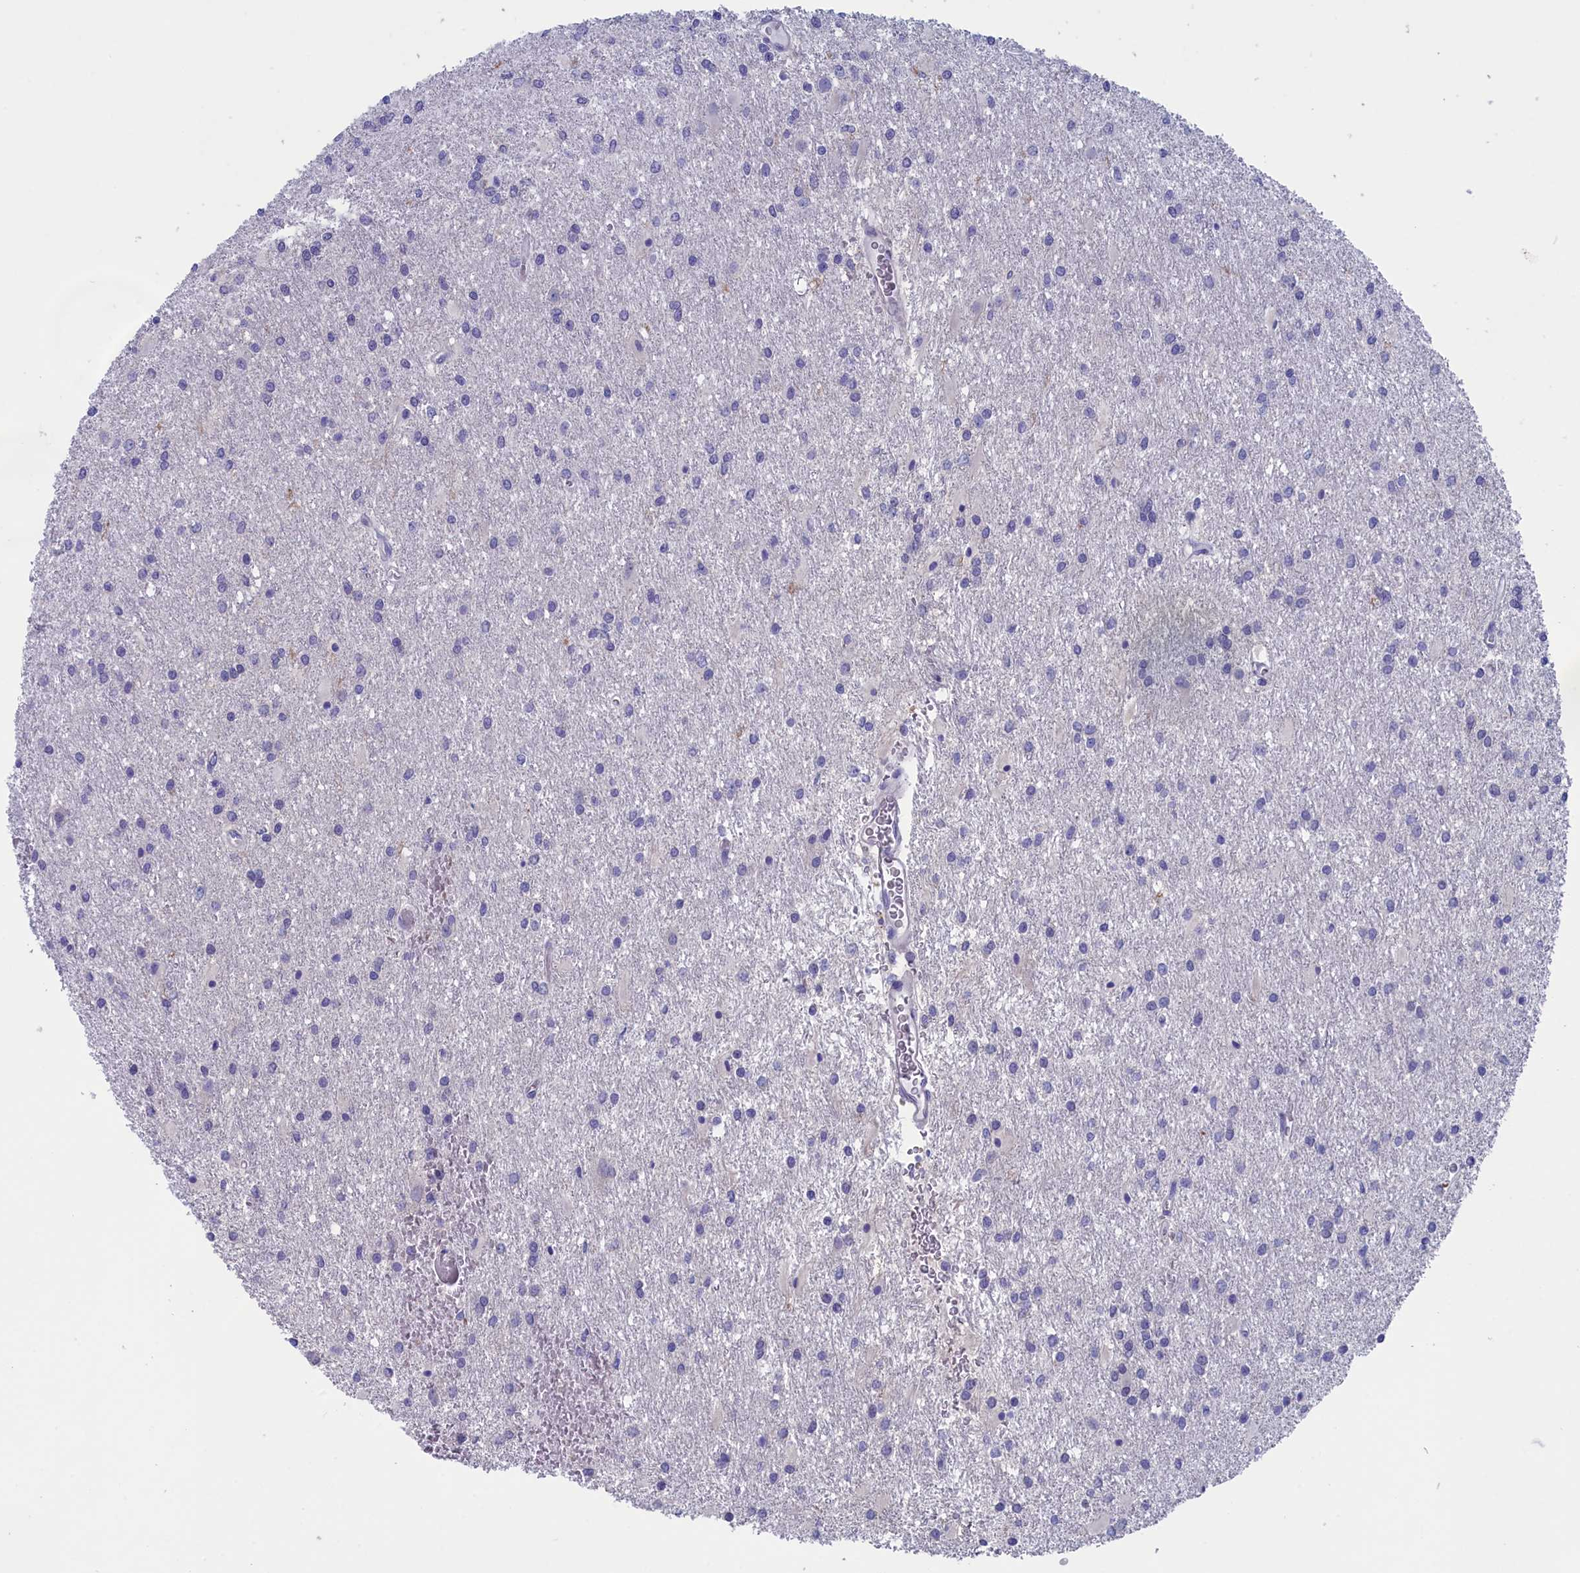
{"staining": {"intensity": "negative", "quantity": "none", "location": "none"}, "tissue": "glioma", "cell_type": "Tumor cells", "image_type": "cancer", "snomed": [{"axis": "morphology", "description": "Glioma, malignant, High grade"}, {"axis": "topography", "description": "Brain"}], "caption": "Tumor cells are negative for protein expression in human glioma.", "gene": "VPS35L", "patient": {"sex": "female", "age": 50}}